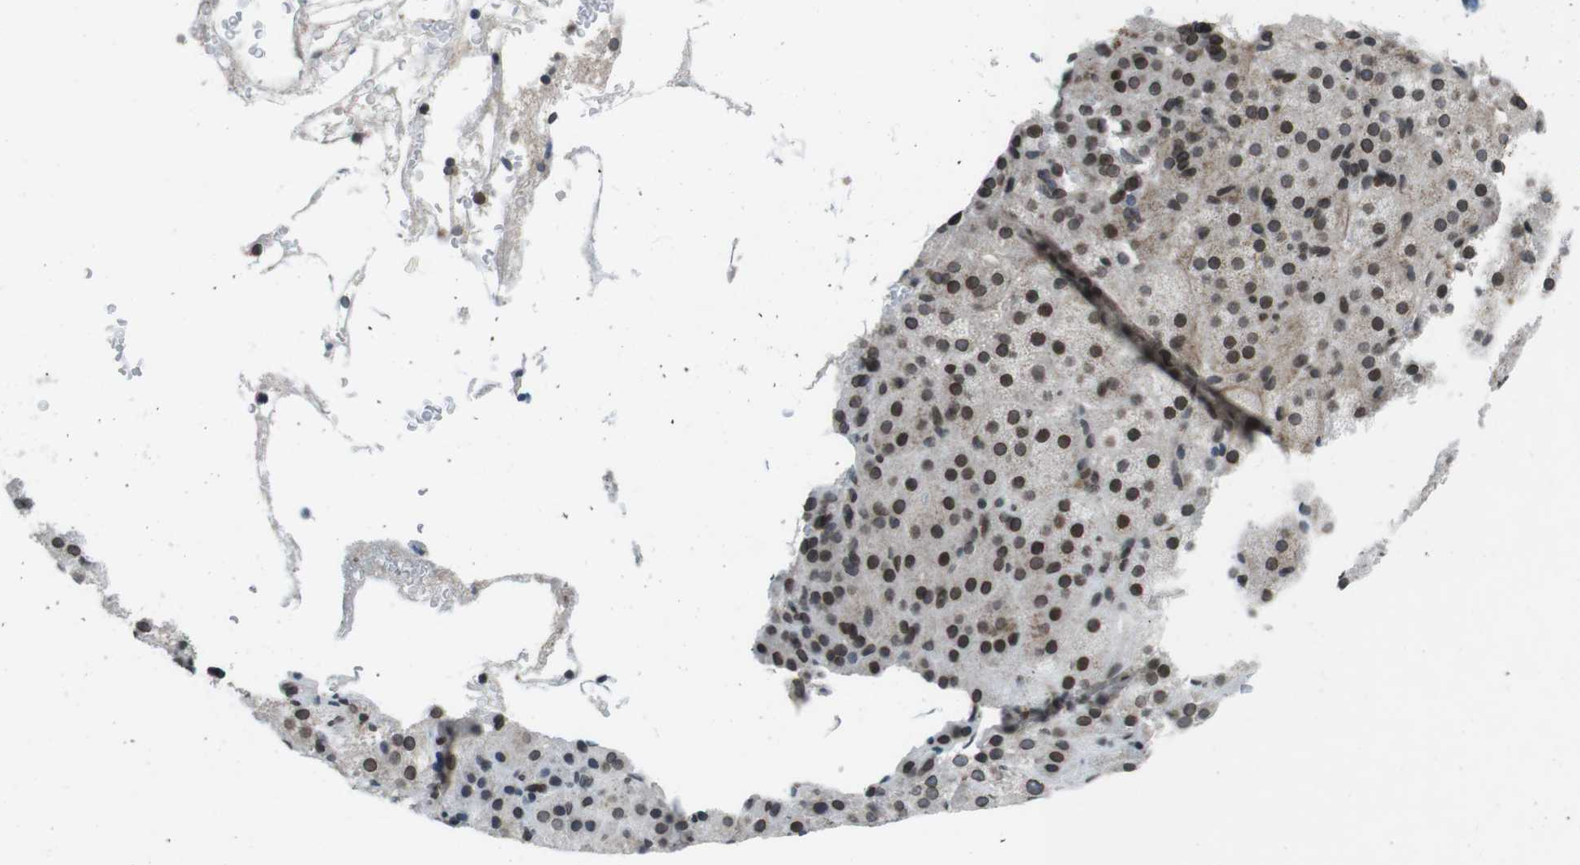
{"staining": {"intensity": "strong", "quantity": ">75%", "location": "nuclear"}, "tissue": "adrenal gland", "cell_type": "Glandular cells", "image_type": "normal", "snomed": [{"axis": "morphology", "description": "Normal tissue, NOS"}, {"axis": "topography", "description": "Adrenal gland"}], "caption": "Immunohistochemistry (IHC) (DAB) staining of normal human adrenal gland displays strong nuclear protein expression in about >75% of glandular cells.", "gene": "MAD1L1", "patient": {"sex": "female", "age": 57}}